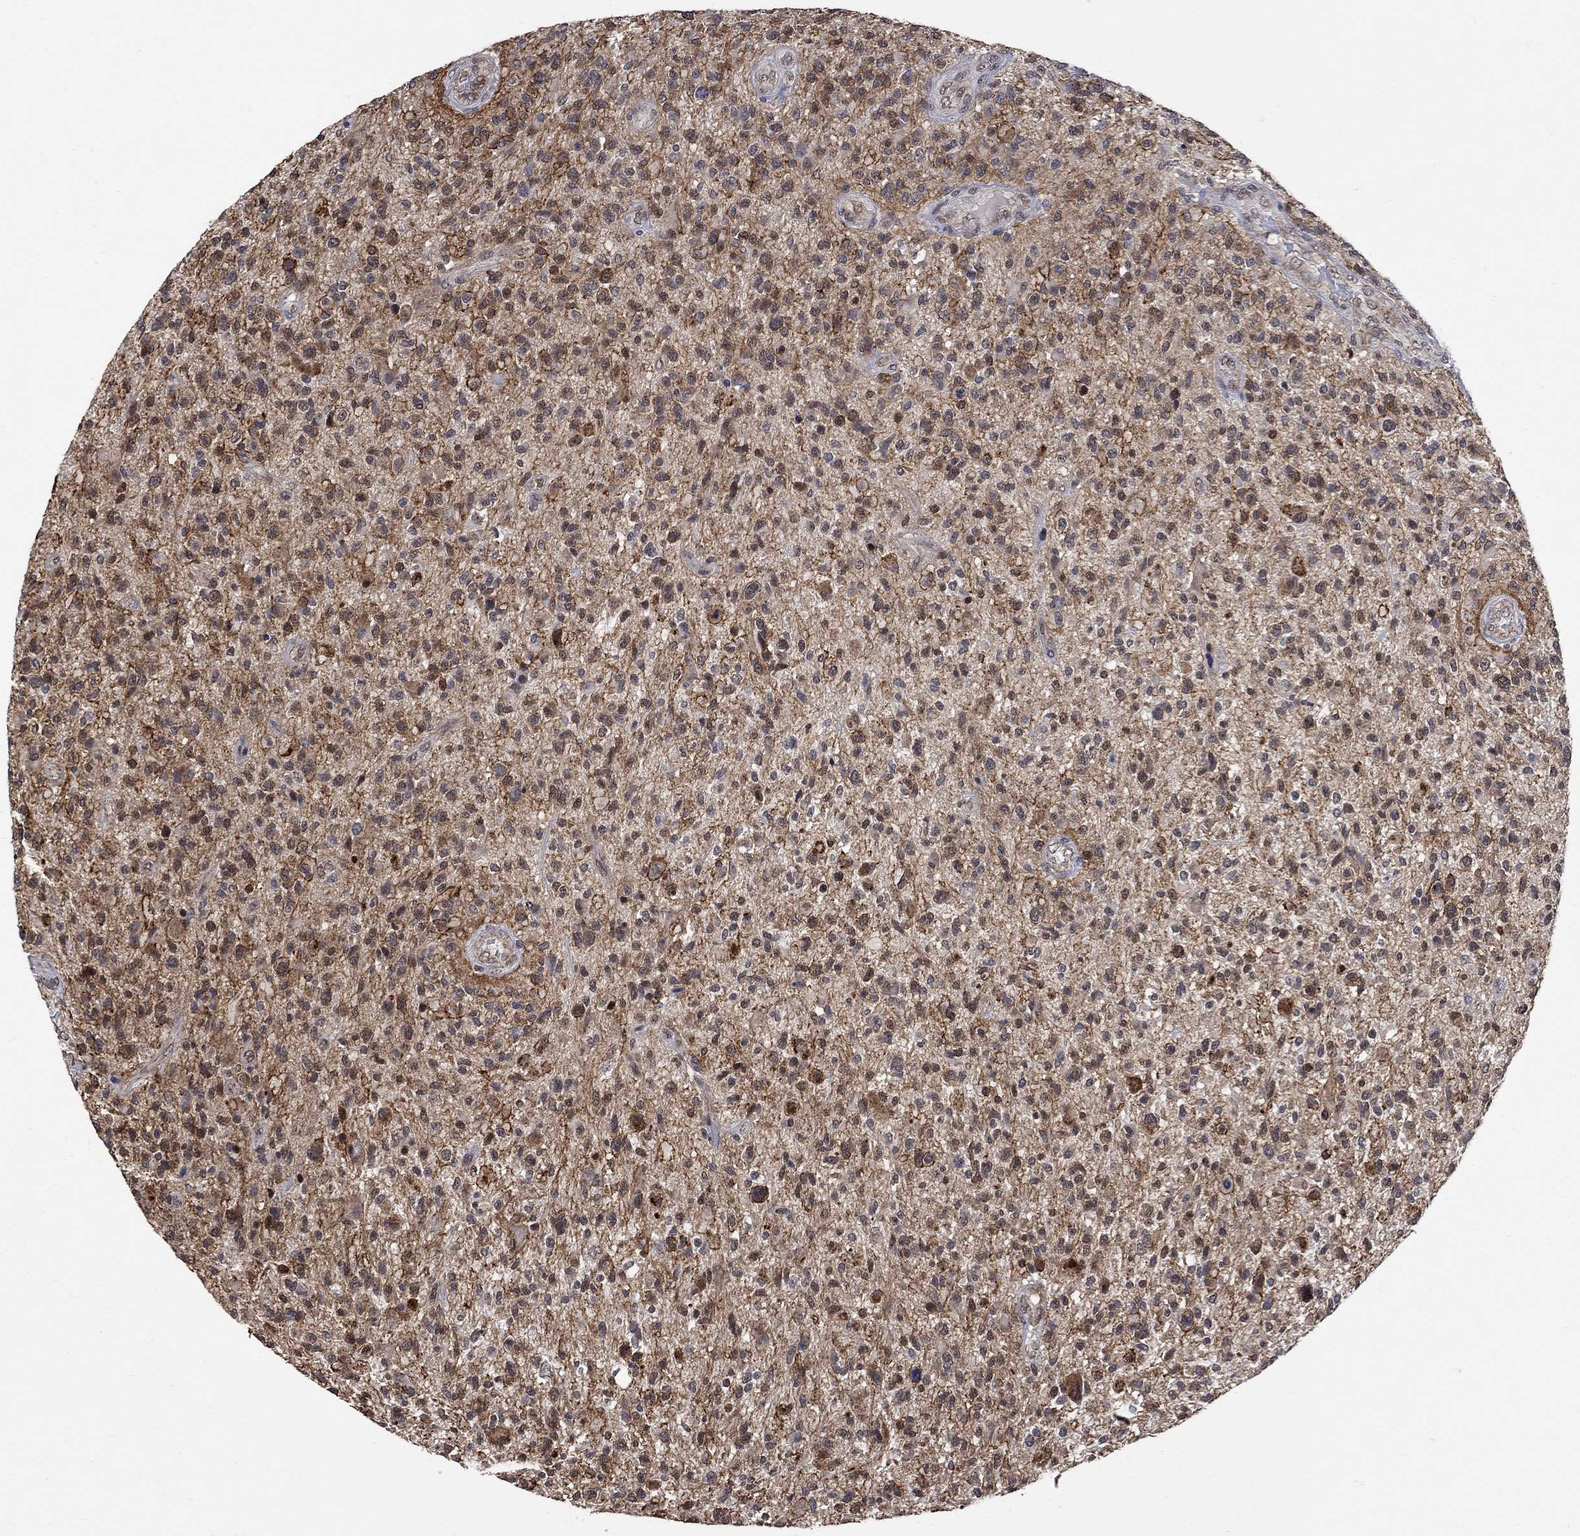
{"staining": {"intensity": "strong", "quantity": "<25%", "location": "cytoplasmic/membranous"}, "tissue": "glioma", "cell_type": "Tumor cells", "image_type": "cancer", "snomed": [{"axis": "morphology", "description": "Glioma, malignant, High grade"}, {"axis": "topography", "description": "Brain"}], "caption": "IHC of human malignant glioma (high-grade) shows medium levels of strong cytoplasmic/membranous expression in approximately <25% of tumor cells.", "gene": "ANKRA2", "patient": {"sex": "male", "age": 47}}